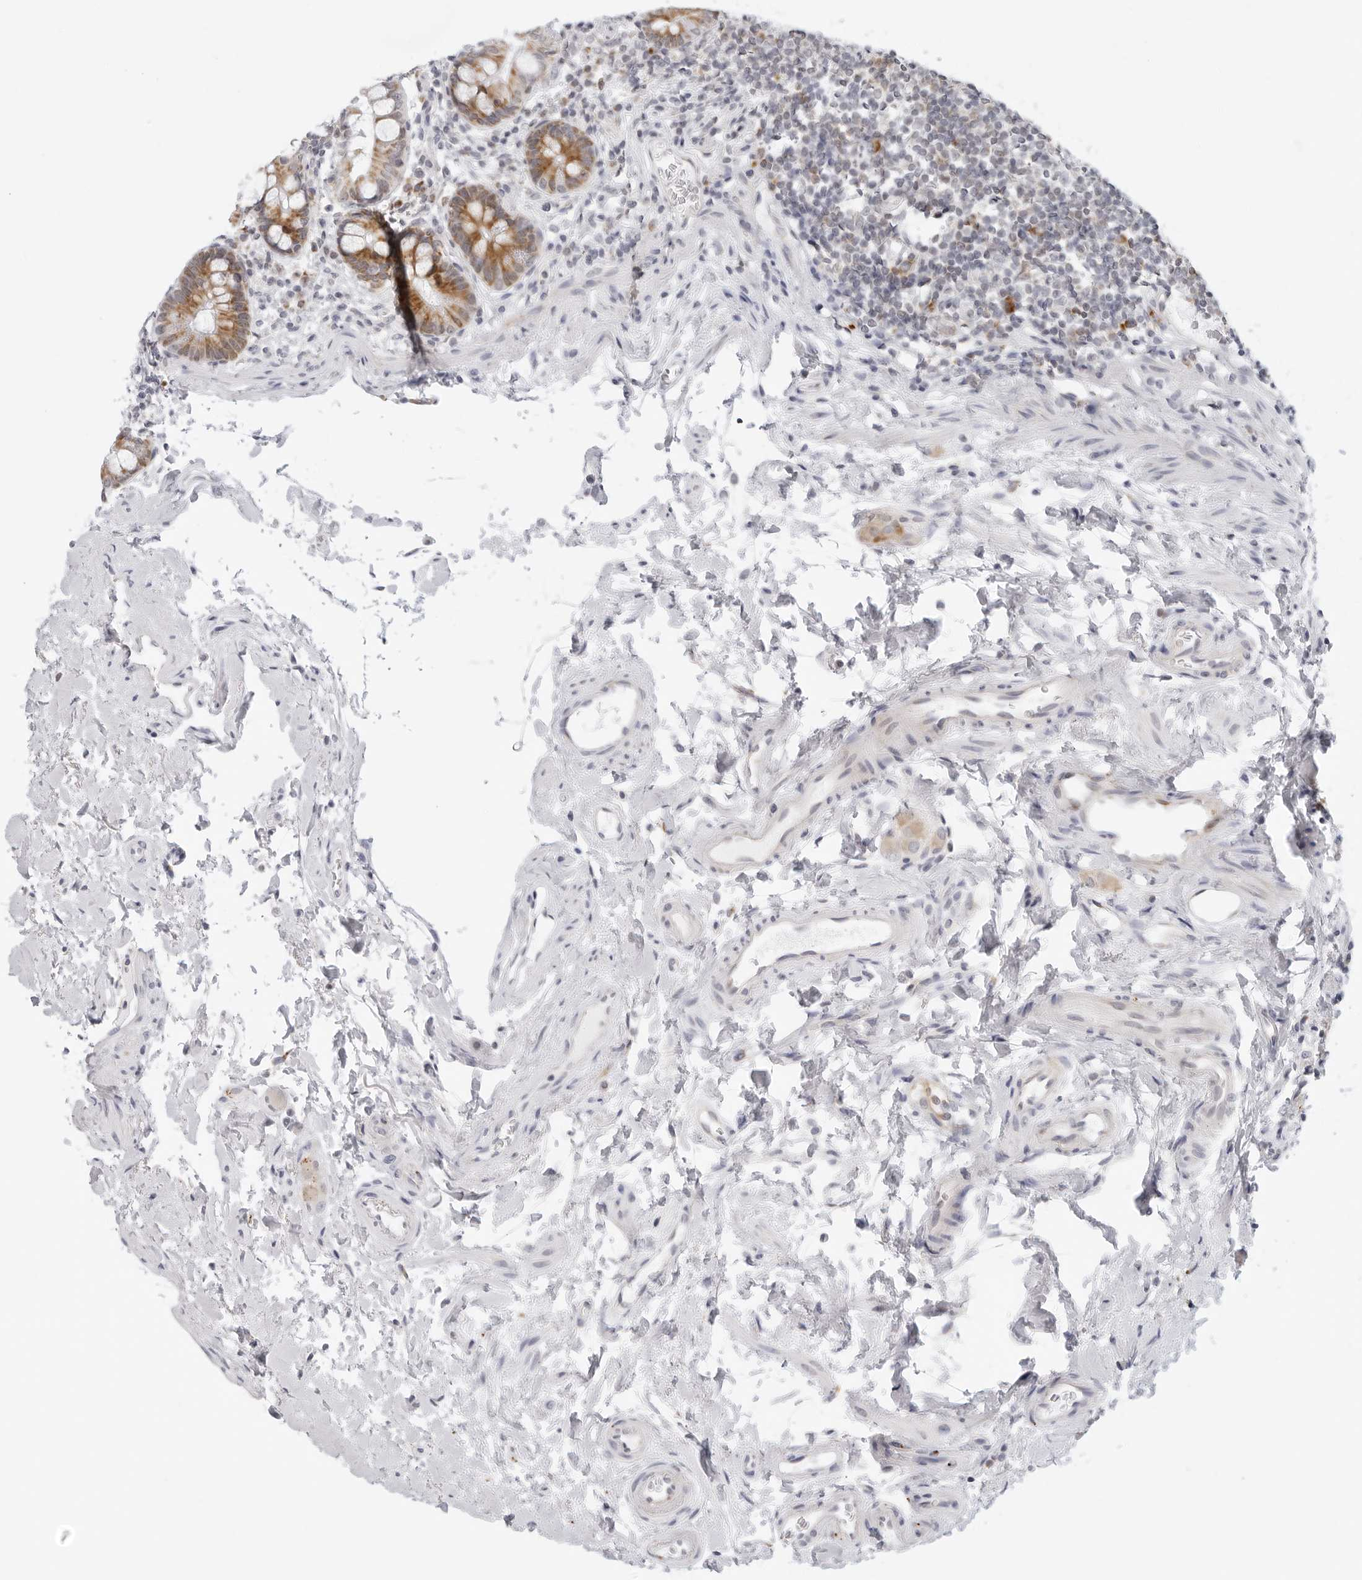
{"staining": {"intensity": "moderate", "quantity": "25%-75%", "location": "cytoplasmic/membranous"}, "tissue": "small intestine", "cell_type": "Glandular cells", "image_type": "normal", "snomed": [{"axis": "morphology", "description": "Normal tissue, NOS"}, {"axis": "topography", "description": "Small intestine"}], "caption": "Small intestine stained for a protein demonstrates moderate cytoplasmic/membranous positivity in glandular cells.", "gene": "CIART", "patient": {"sex": "female", "age": 84}}